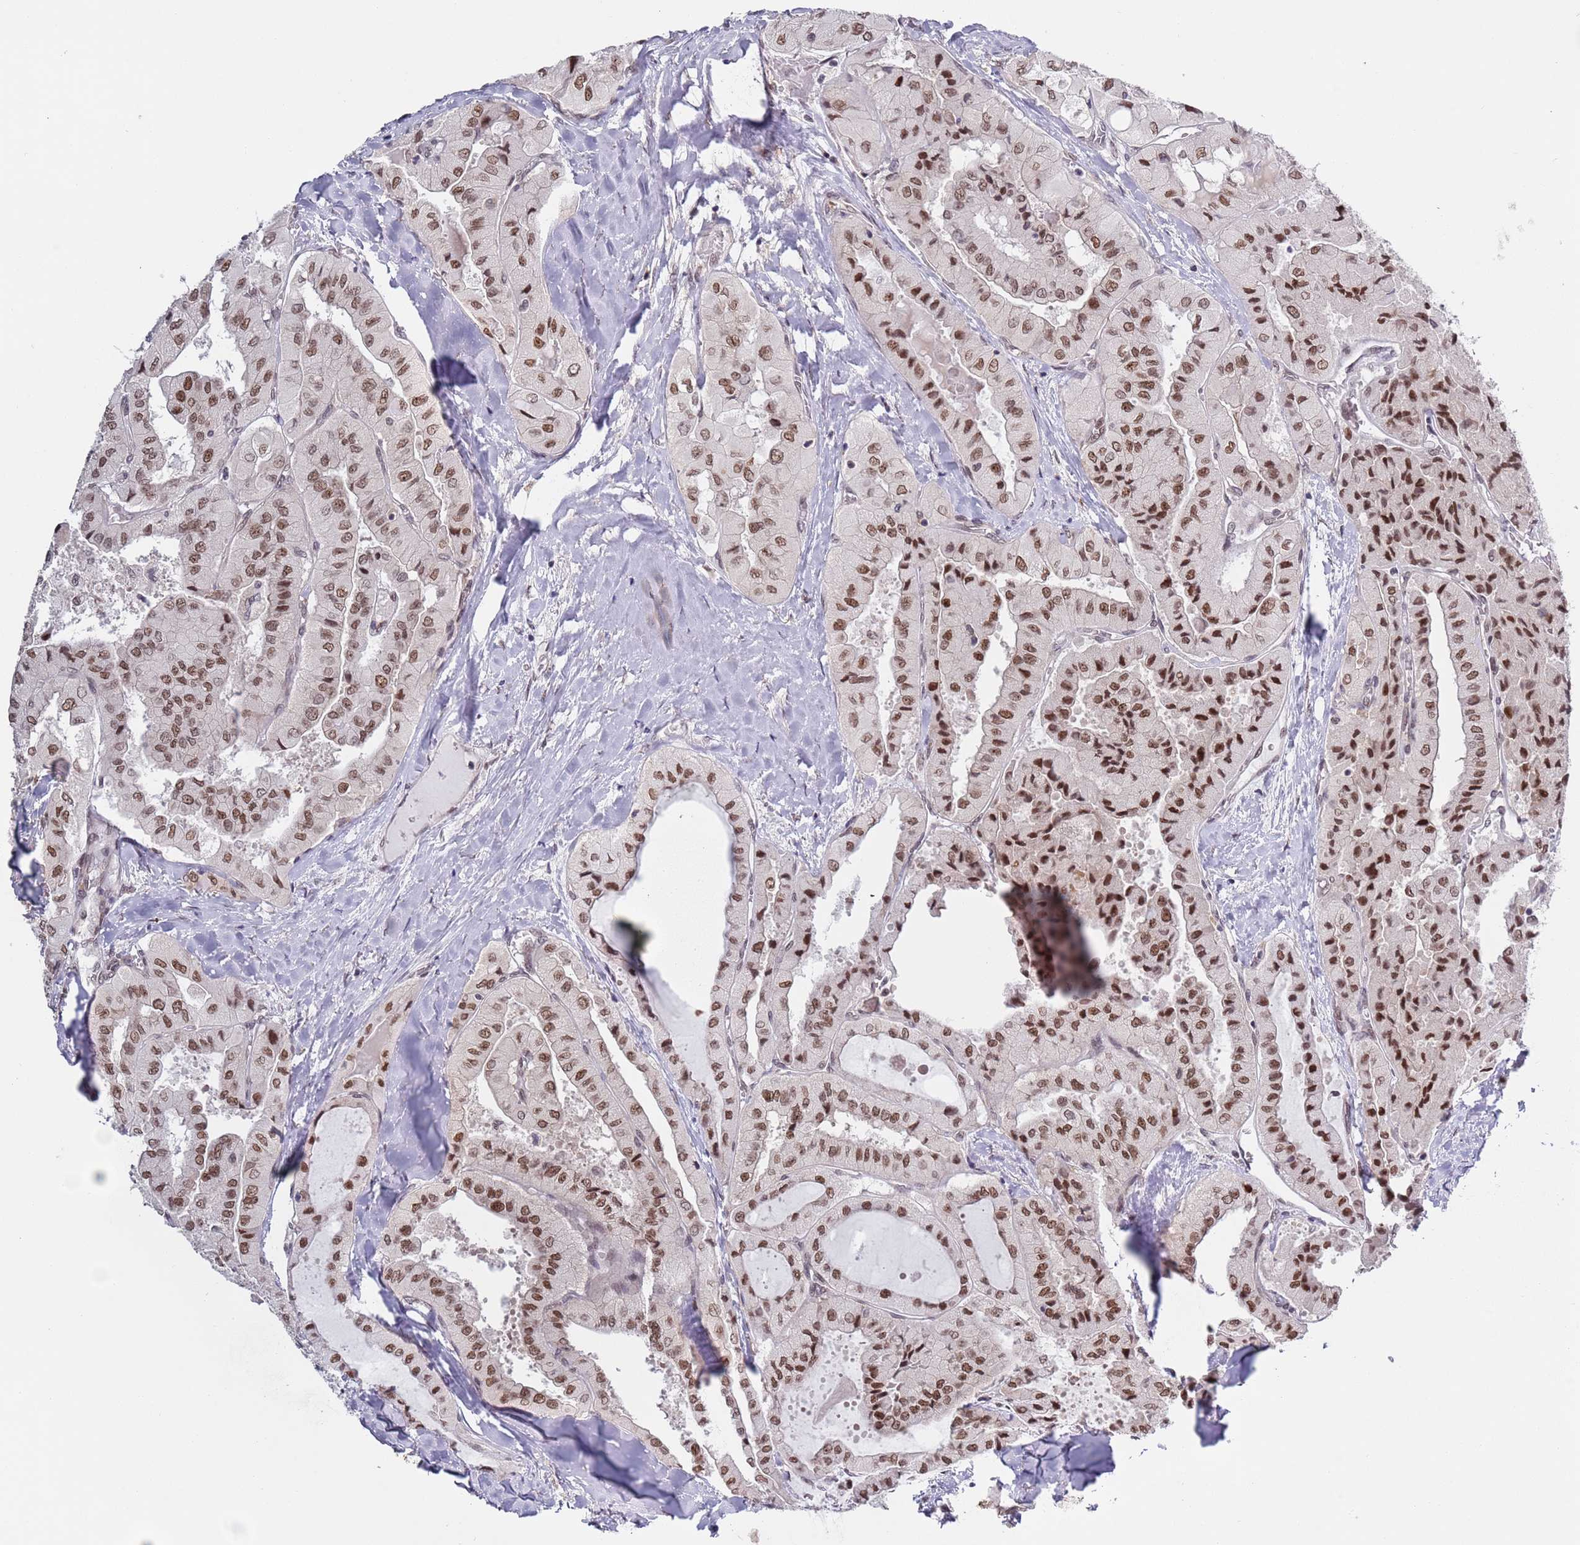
{"staining": {"intensity": "strong", "quantity": ">75%", "location": "nuclear"}, "tissue": "thyroid cancer", "cell_type": "Tumor cells", "image_type": "cancer", "snomed": [{"axis": "morphology", "description": "Normal tissue, NOS"}, {"axis": "morphology", "description": "Papillary adenocarcinoma, NOS"}, {"axis": "topography", "description": "Thyroid gland"}], "caption": "IHC (DAB) staining of thyroid papillary adenocarcinoma reveals strong nuclear protein expression in about >75% of tumor cells.", "gene": "SLC25A32", "patient": {"sex": "female", "age": 59}}